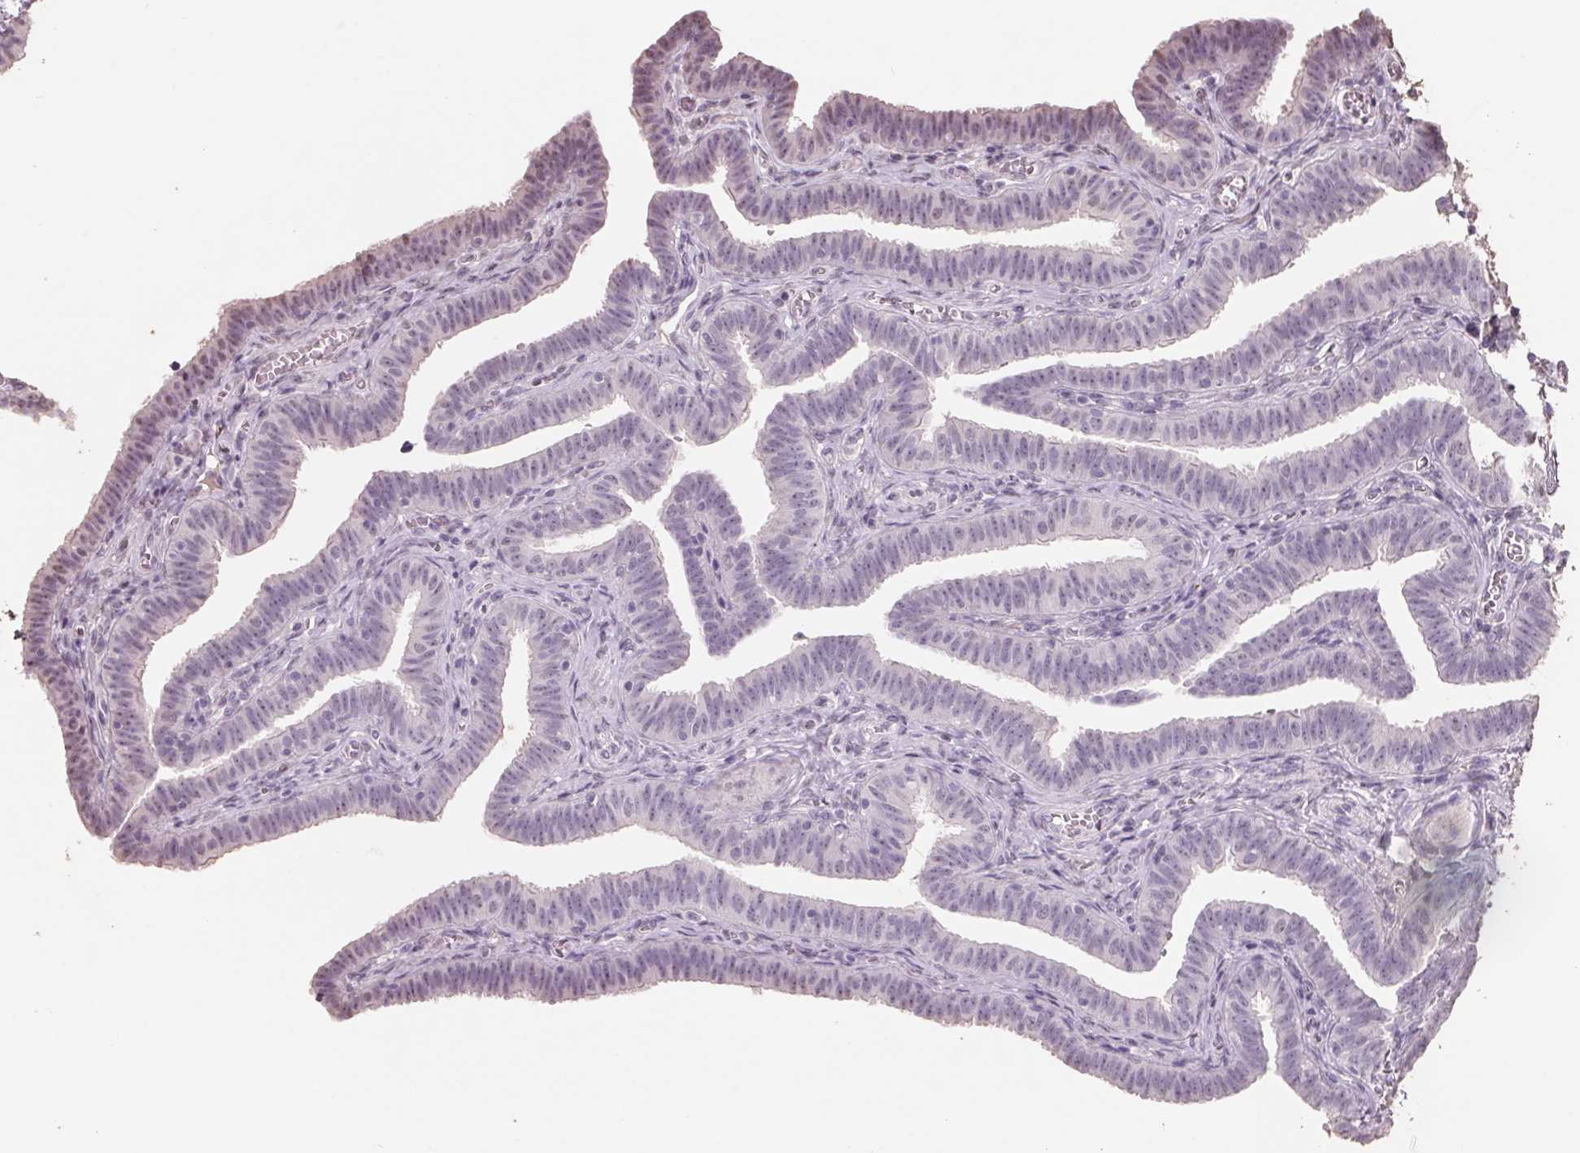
{"staining": {"intensity": "weak", "quantity": "<25%", "location": "nuclear"}, "tissue": "fallopian tube", "cell_type": "Glandular cells", "image_type": "normal", "snomed": [{"axis": "morphology", "description": "Normal tissue, NOS"}, {"axis": "topography", "description": "Fallopian tube"}], "caption": "Immunohistochemistry (IHC) of normal human fallopian tube displays no staining in glandular cells.", "gene": "FTCD", "patient": {"sex": "female", "age": 25}}